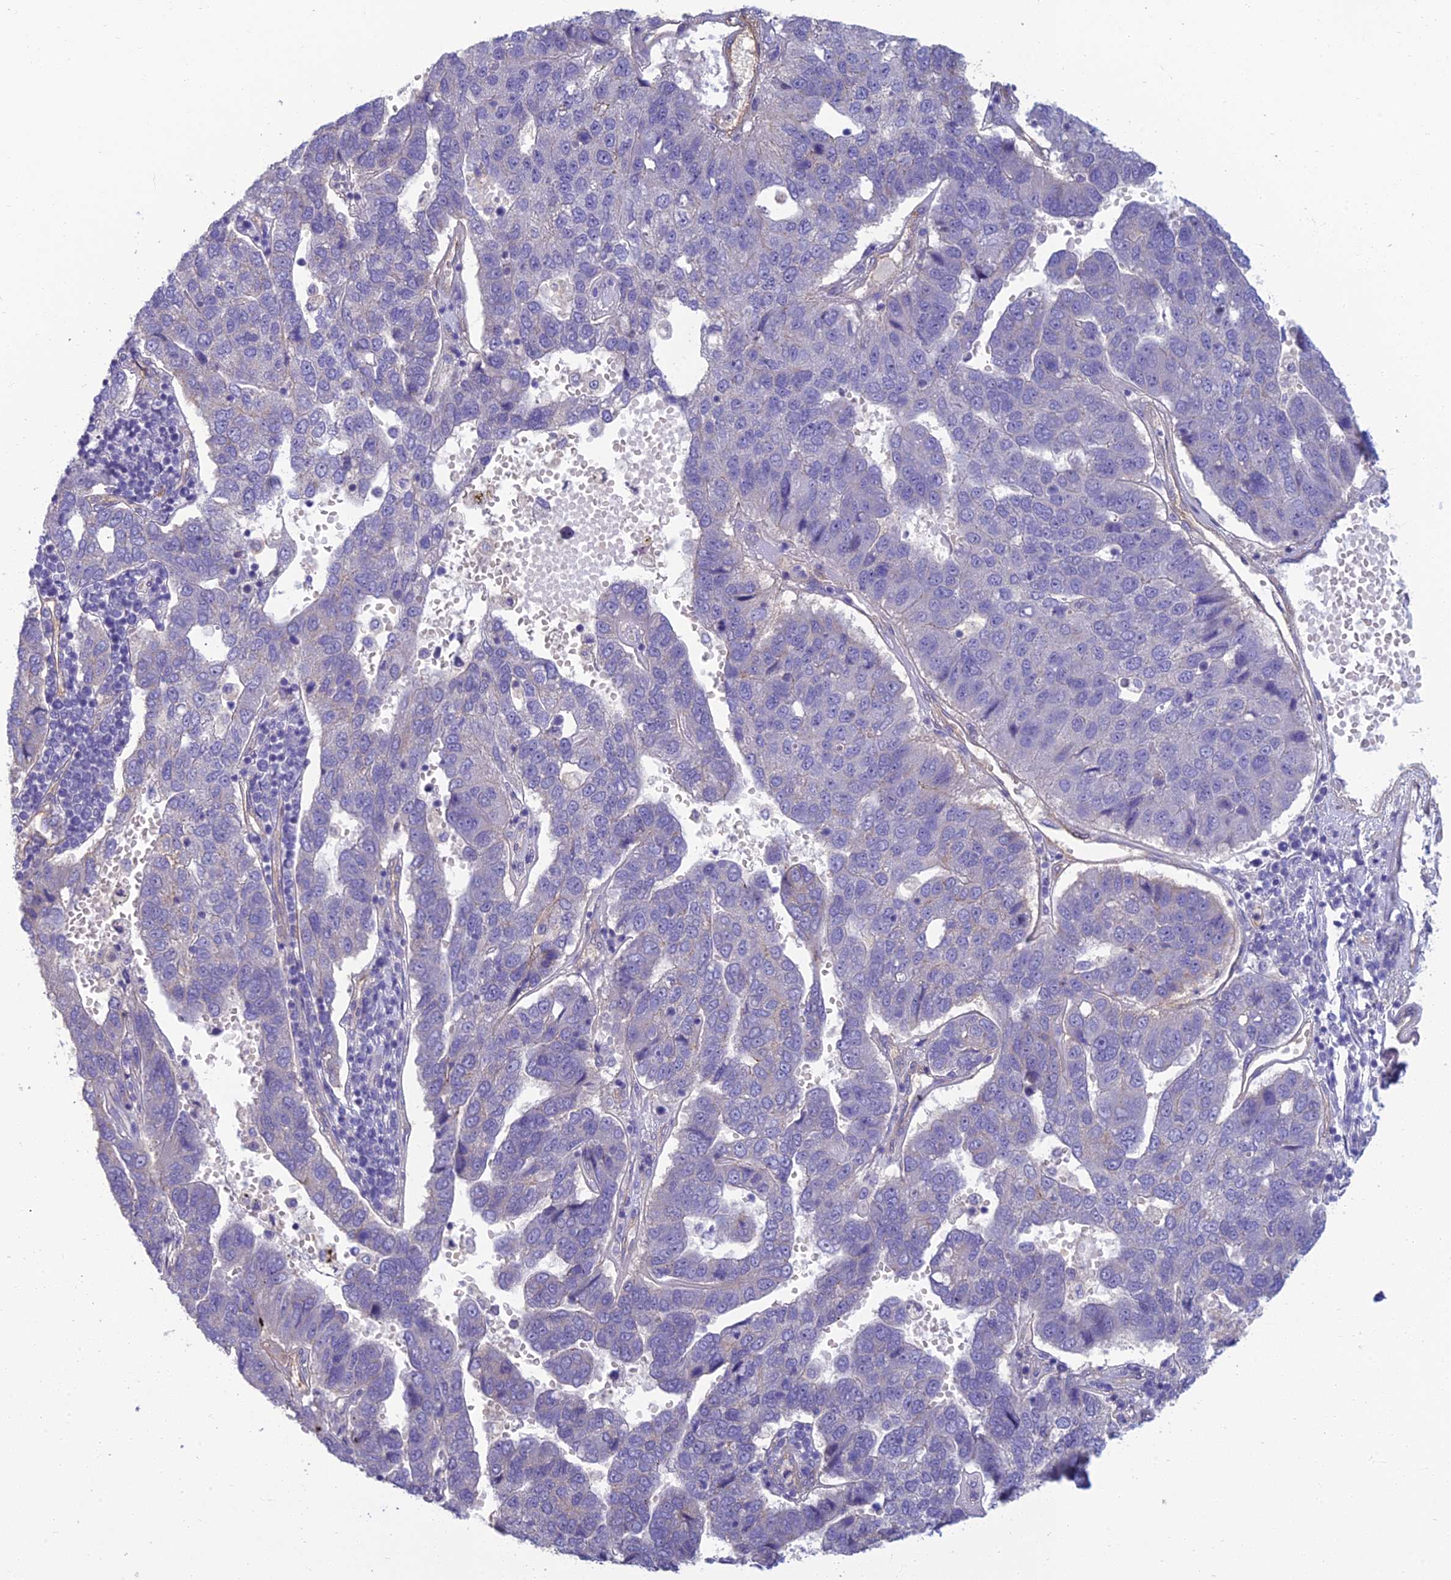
{"staining": {"intensity": "negative", "quantity": "none", "location": "none"}, "tissue": "pancreatic cancer", "cell_type": "Tumor cells", "image_type": "cancer", "snomed": [{"axis": "morphology", "description": "Adenocarcinoma, NOS"}, {"axis": "topography", "description": "Pancreas"}], "caption": "Immunohistochemical staining of pancreatic cancer (adenocarcinoma) shows no significant expression in tumor cells. (IHC, brightfield microscopy, high magnification).", "gene": "NEURL1", "patient": {"sex": "female", "age": 61}}